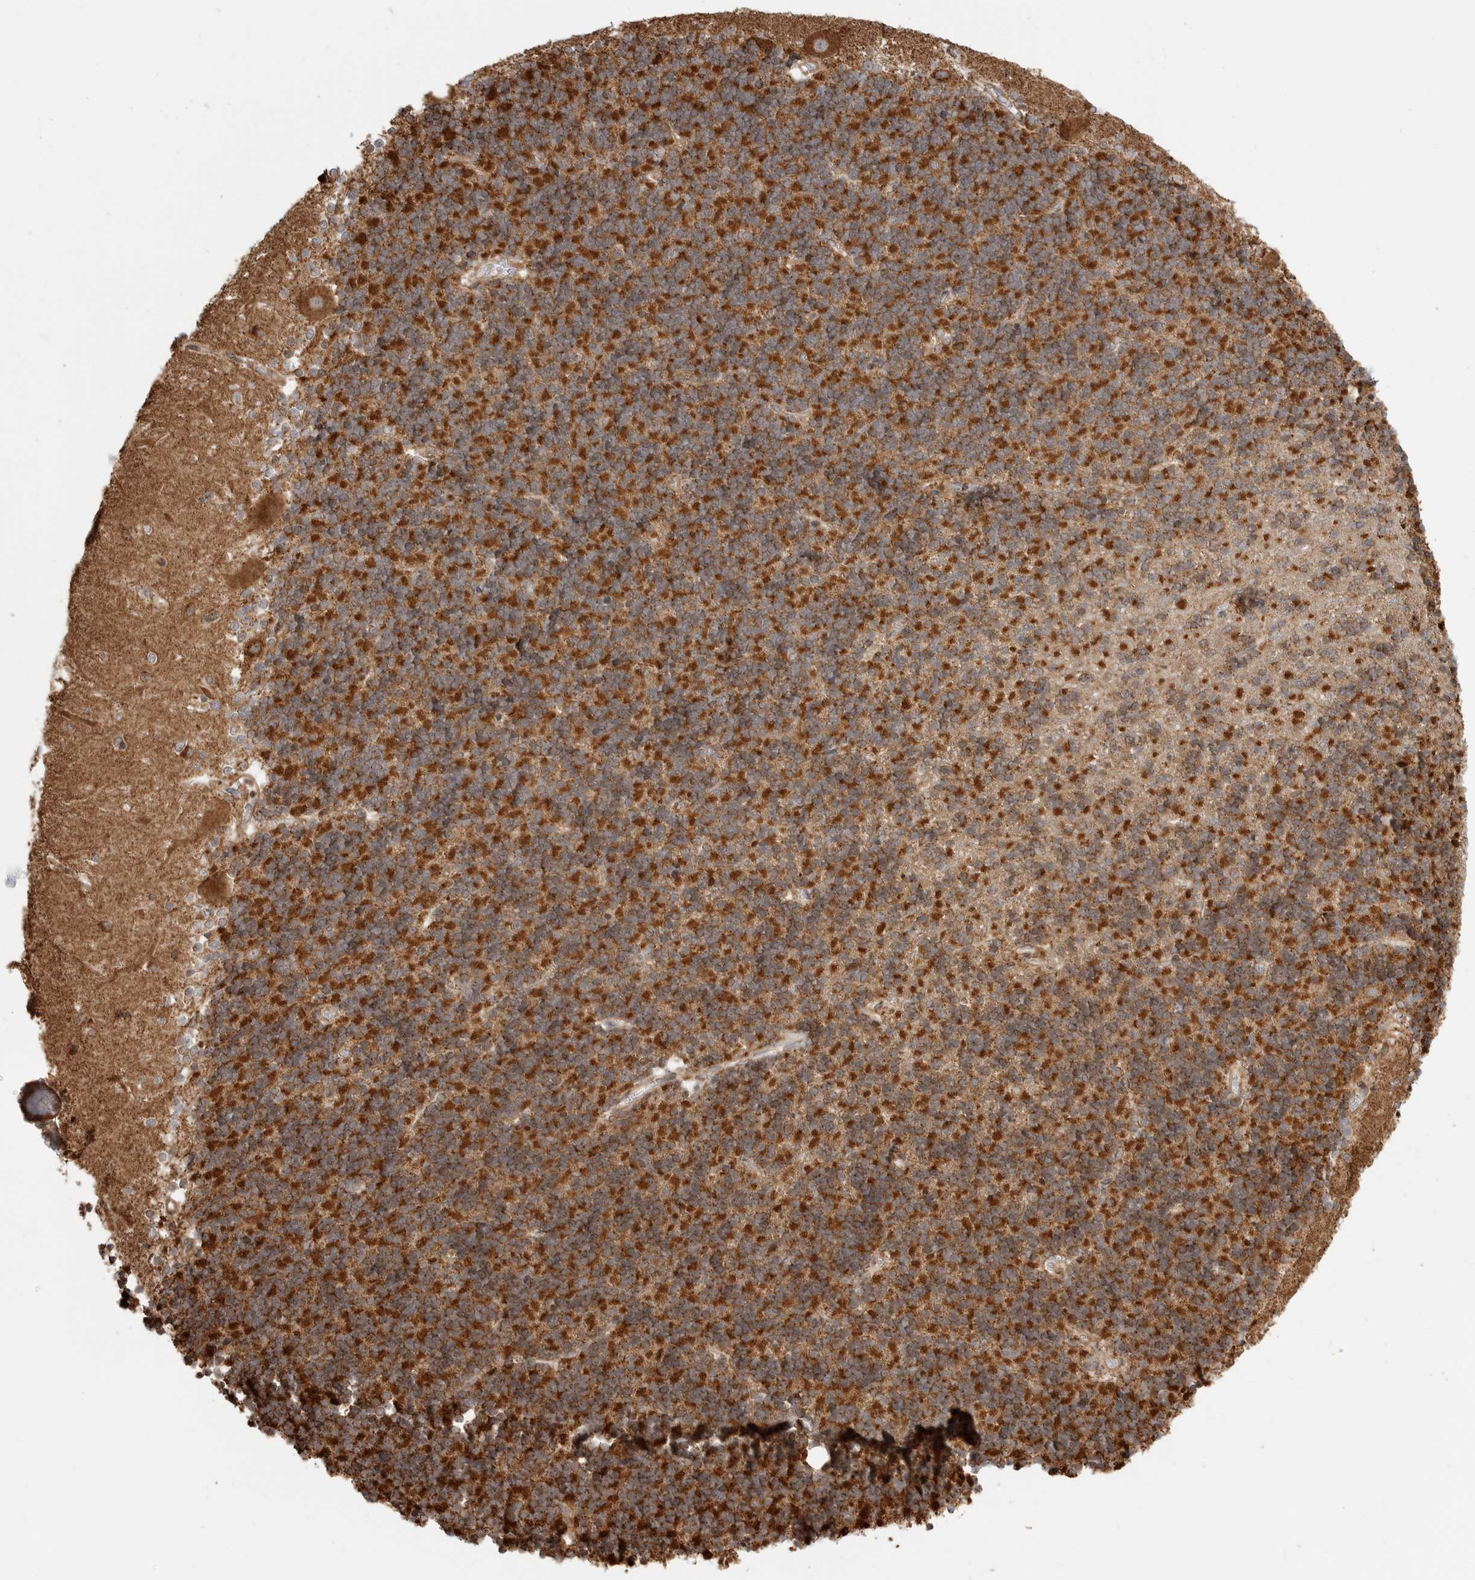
{"staining": {"intensity": "strong", "quantity": "25%-75%", "location": "cytoplasmic/membranous"}, "tissue": "cerebellum", "cell_type": "Cells in granular layer", "image_type": "normal", "snomed": [{"axis": "morphology", "description": "Normal tissue, NOS"}, {"axis": "topography", "description": "Cerebellum"}], "caption": "Cerebellum stained with a protein marker shows strong staining in cells in granular layer.", "gene": "BMP2K", "patient": {"sex": "male", "age": 37}}